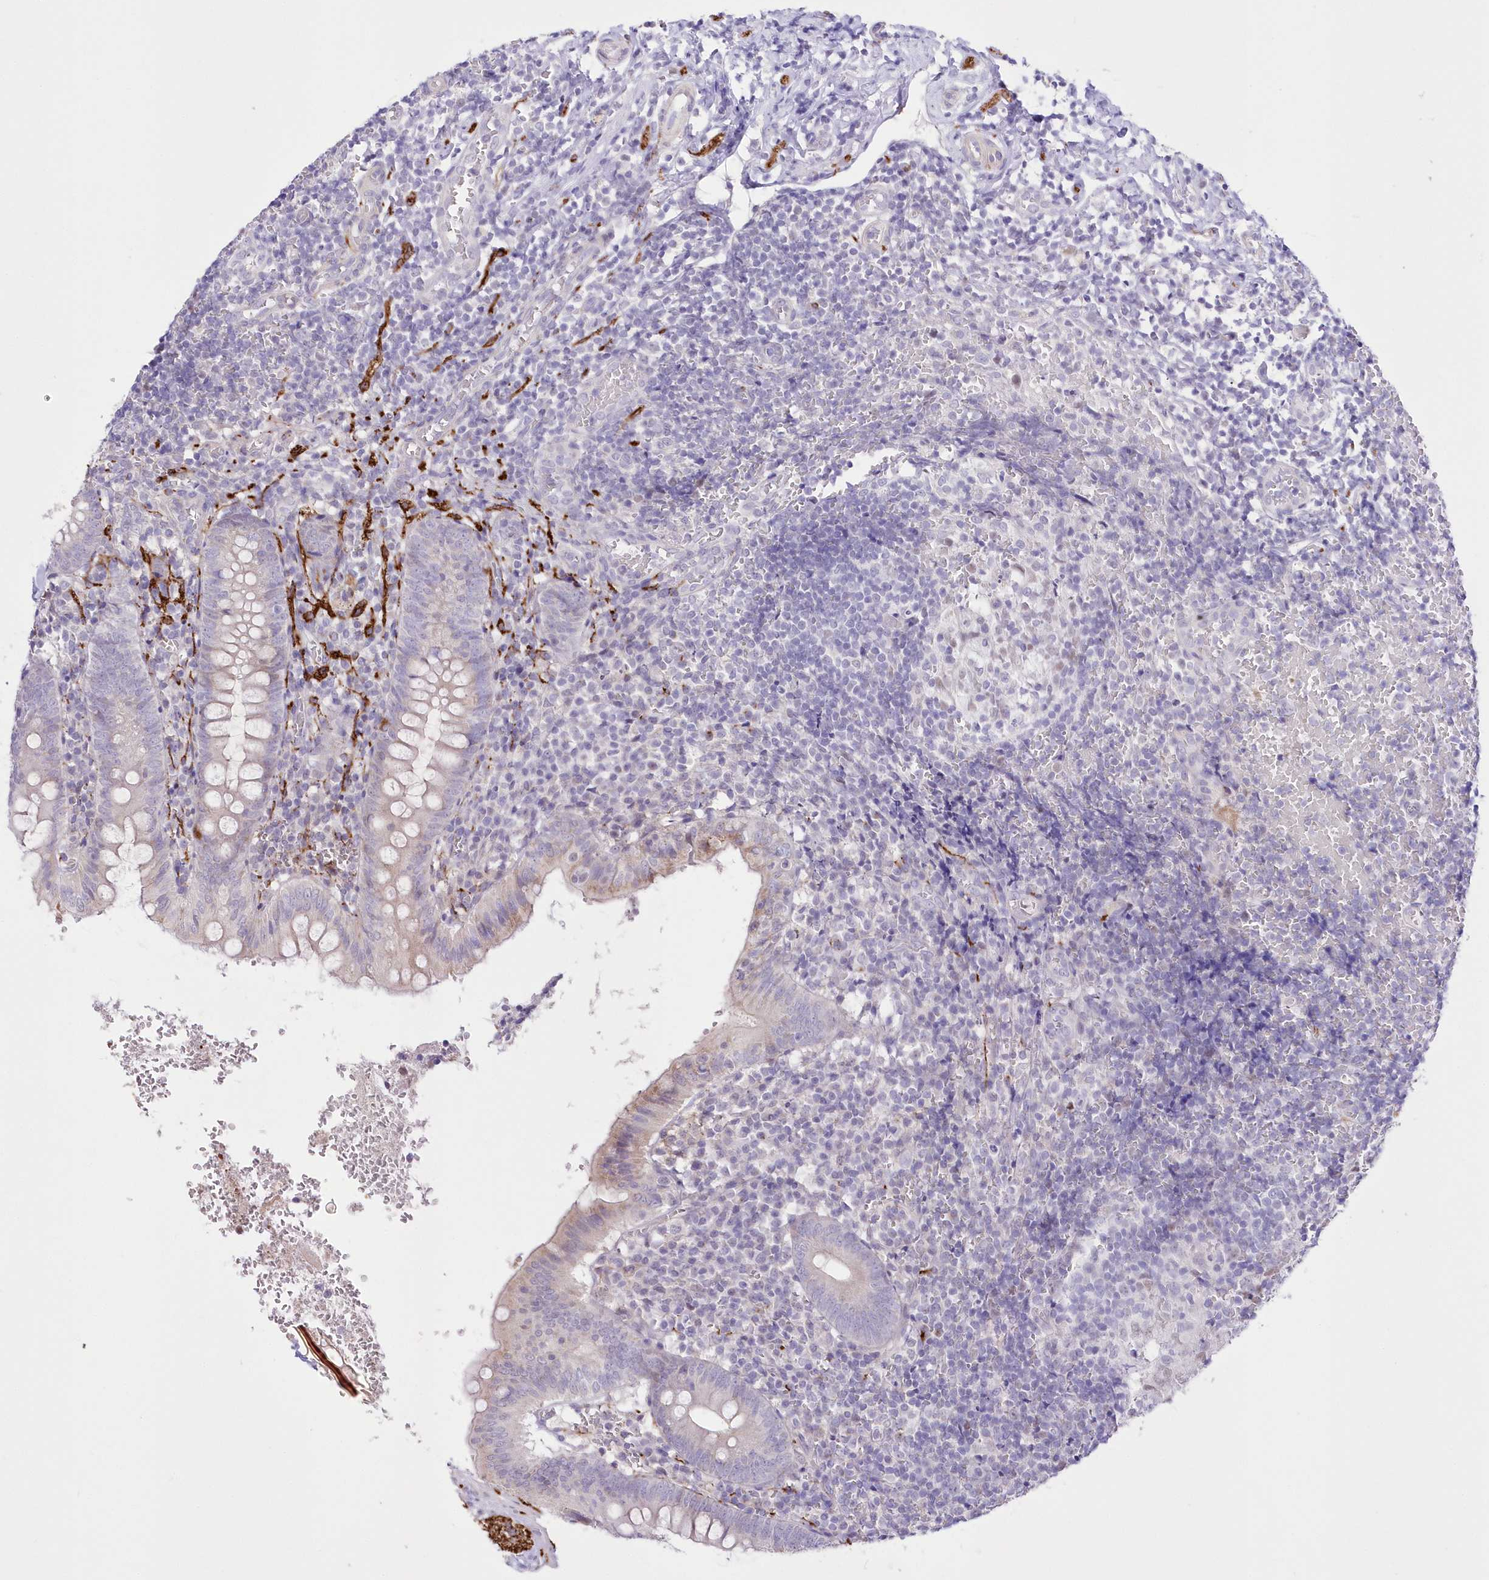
{"staining": {"intensity": "weak", "quantity": "25%-75%", "location": "cytoplasmic/membranous"}, "tissue": "appendix", "cell_type": "Glandular cells", "image_type": "normal", "snomed": [{"axis": "morphology", "description": "Normal tissue, NOS"}, {"axis": "topography", "description": "Appendix"}], "caption": "Immunohistochemistry (DAB (3,3'-diaminobenzidine)) staining of benign human appendix shows weak cytoplasmic/membranous protein staining in about 25%-75% of glandular cells.", "gene": "FAM241B", "patient": {"sex": "male", "age": 8}}